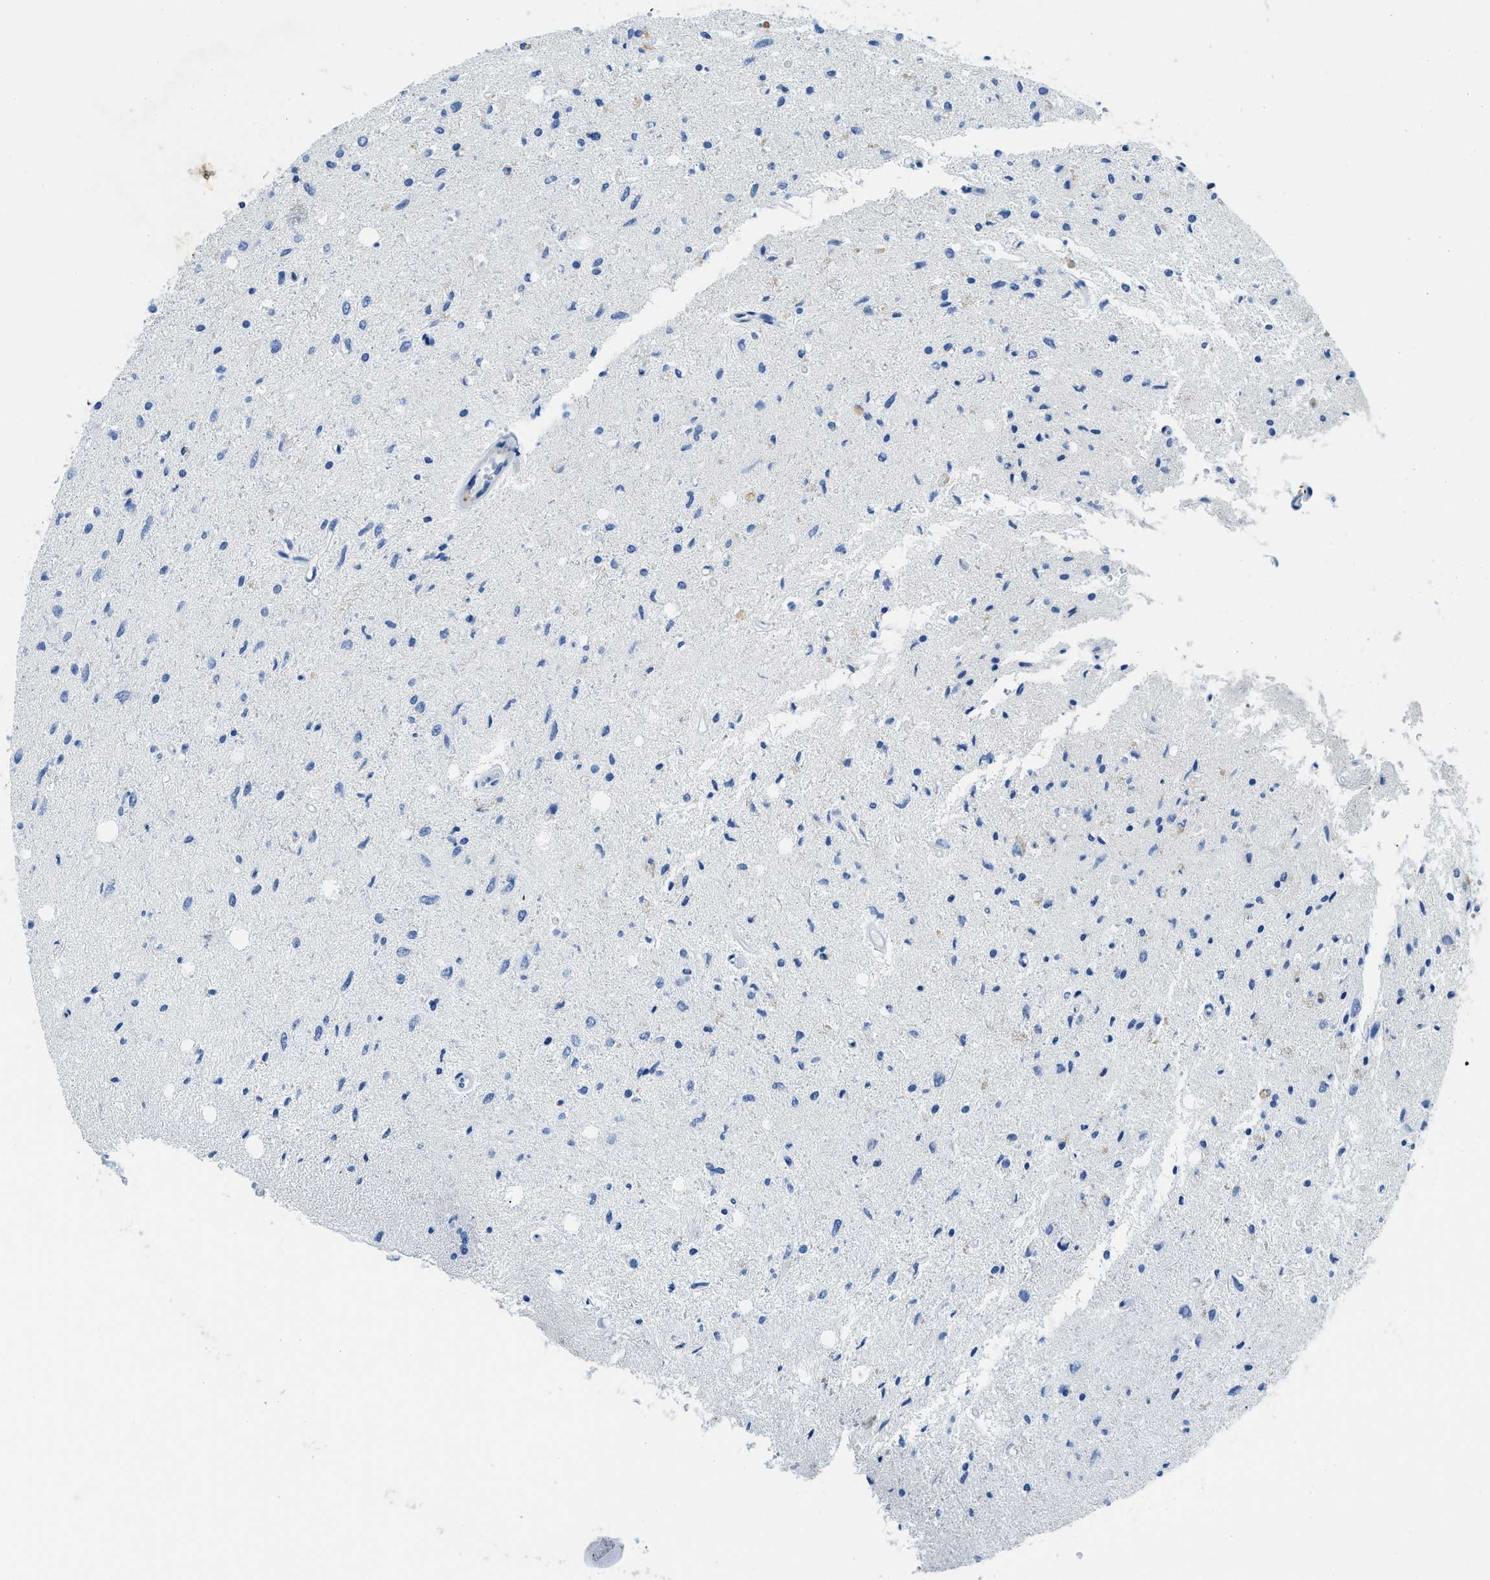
{"staining": {"intensity": "negative", "quantity": "none", "location": "none"}, "tissue": "glioma", "cell_type": "Tumor cells", "image_type": "cancer", "snomed": [{"axis": "morphology", "description": "Glioma, malignant, Low grade"}, {"axis": "topography", "description": "Brain"}], "caption": "Tumor cells show no significant expression in glioma.", "gene": "CUTA", "patient": {"sex": "male", "age": 77}}